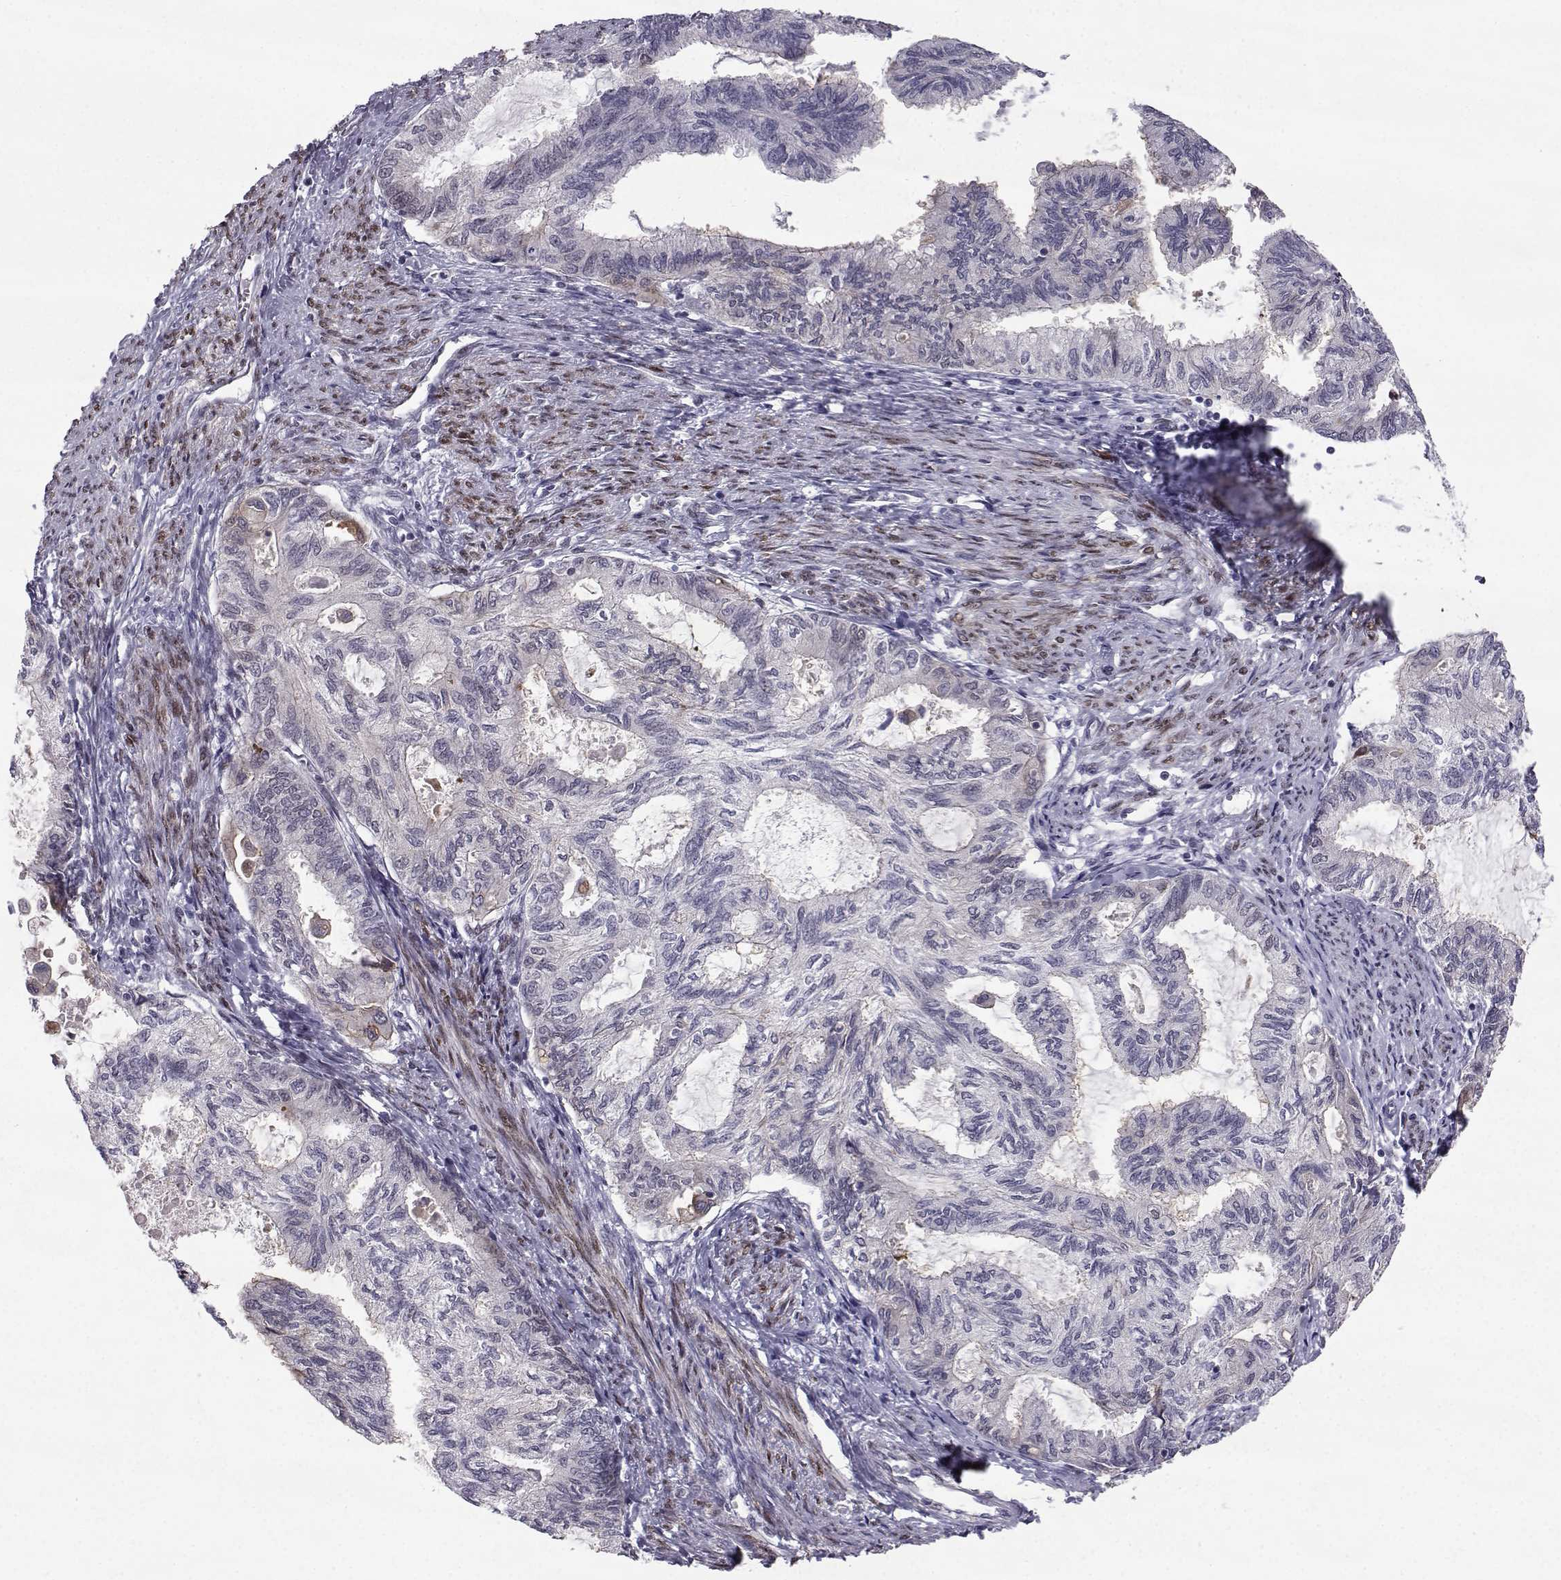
{"staining": {"intensity": "negative", "quantity": "none", "location": "none"}, "tissue": "endometrial cancer", "cell_type": "Tumor cells", "image_type": "cancer", "snomed": [{"axis": "morphology", "description": "Adenocarcinoma, NOS"}, {"axis": "topography", "description": "Endometrium"}], "caption": "The immunohistochemistry (IHC) photomicrograph has no significant staining in tumor cells of endometrial cancer tissue.", "gene": "RBM24", "patient": {"sex": "female", "age": 86}}